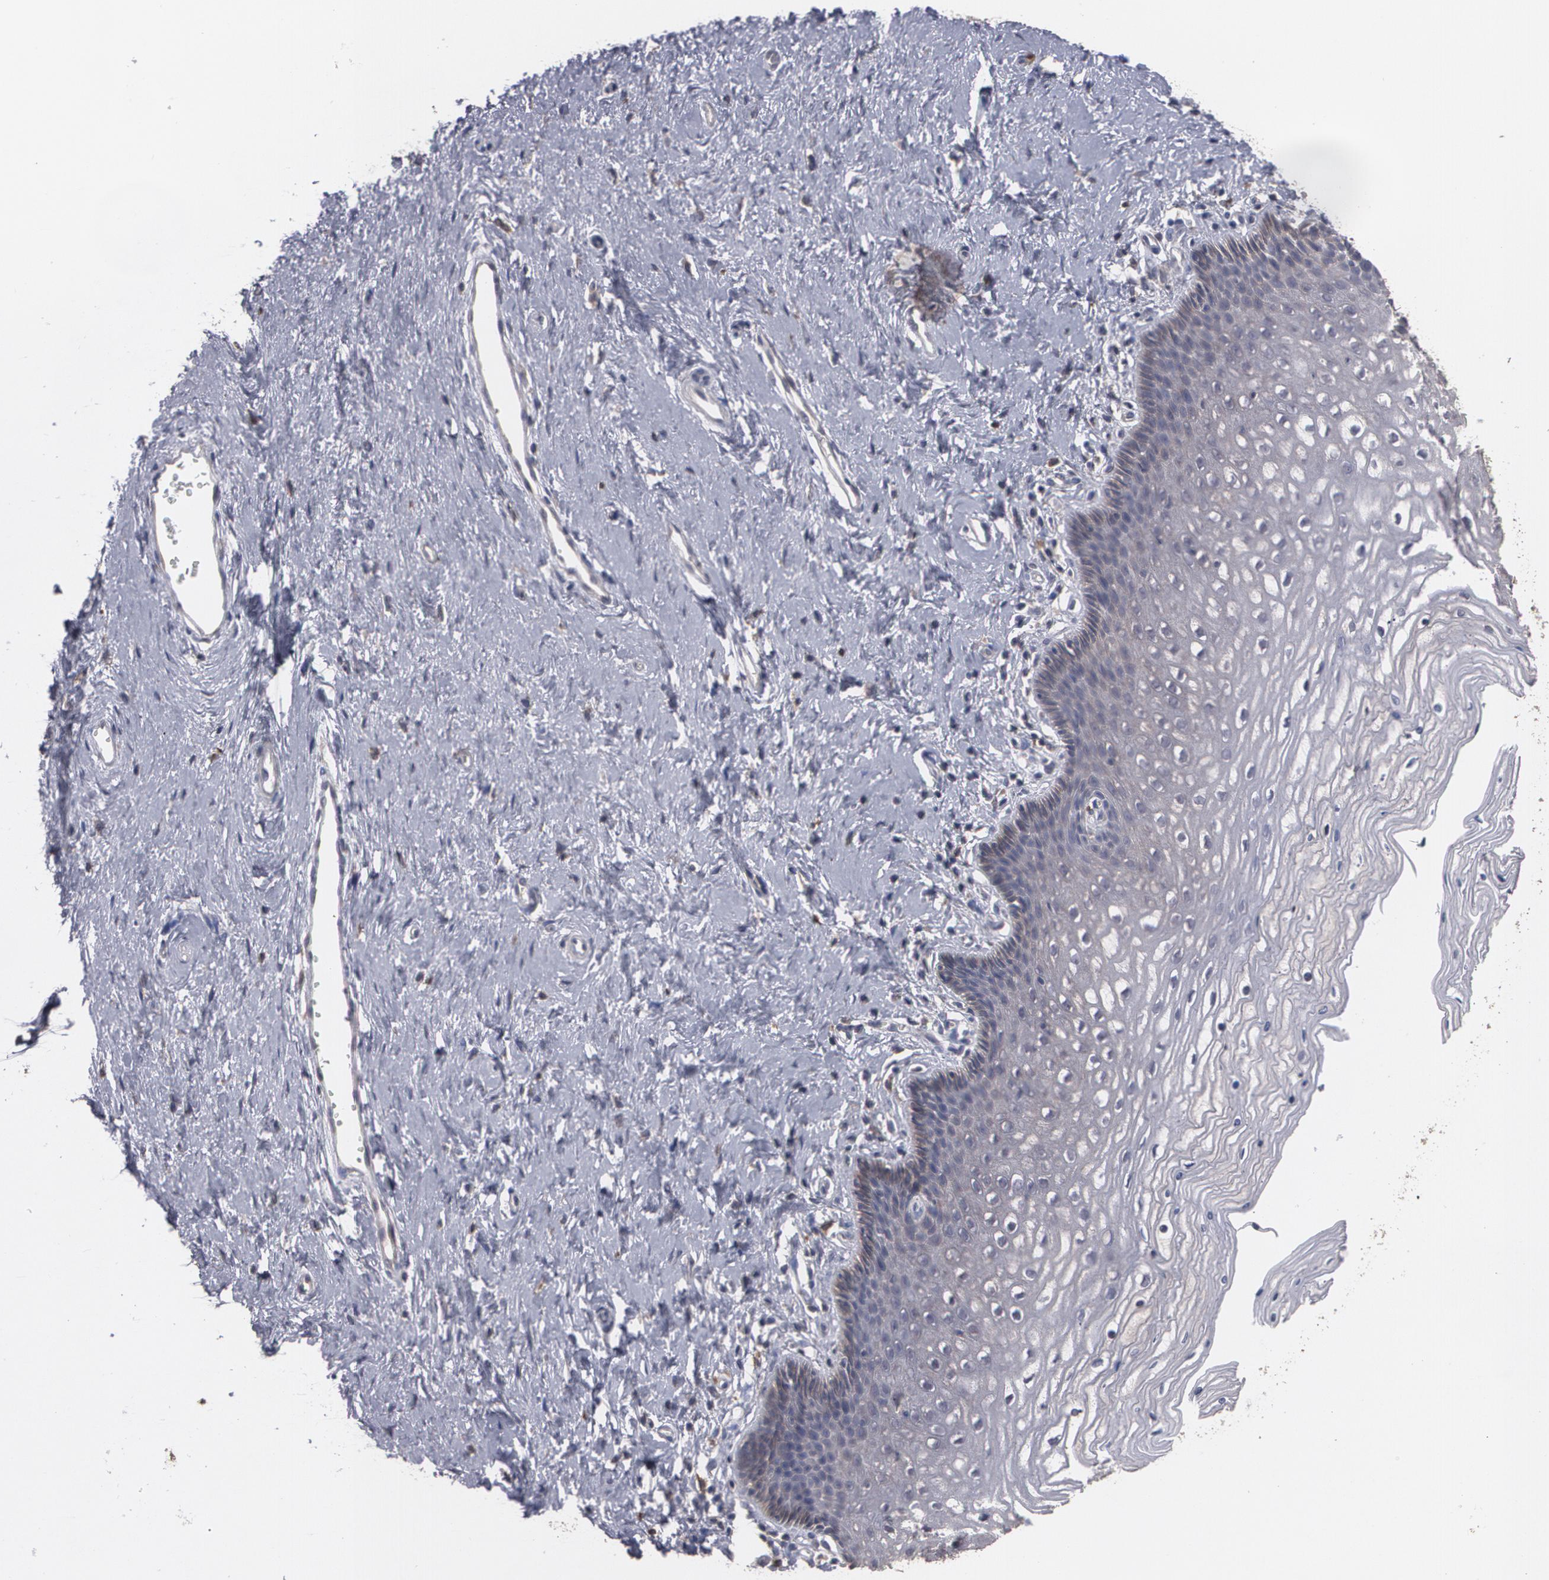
{"staining": {"intensity": "weak", "quantity": ">75%", "location": "cytoplasmic/membranous"}, "tissue": "cervix", "cell_type": "Glandular cells", "image_type": "normal", "snomed": [{"axis": "morphology", "description": "Normal tissue, NOS"}, {"axis": "topography", "description": "Cervix"}], "caption": "The micrograph shows immunohistochemical staining of benign cervix. There is weak cytoplasmic/membranous positivity is seen in approximately >75% of glandular cells. (DAB (3,3'-diaminobenzidine) IHC, brown staining for protein, blue staining for nuclei).", "gene": "ARF6", "patient": {"sex": "female", "age": 39}}